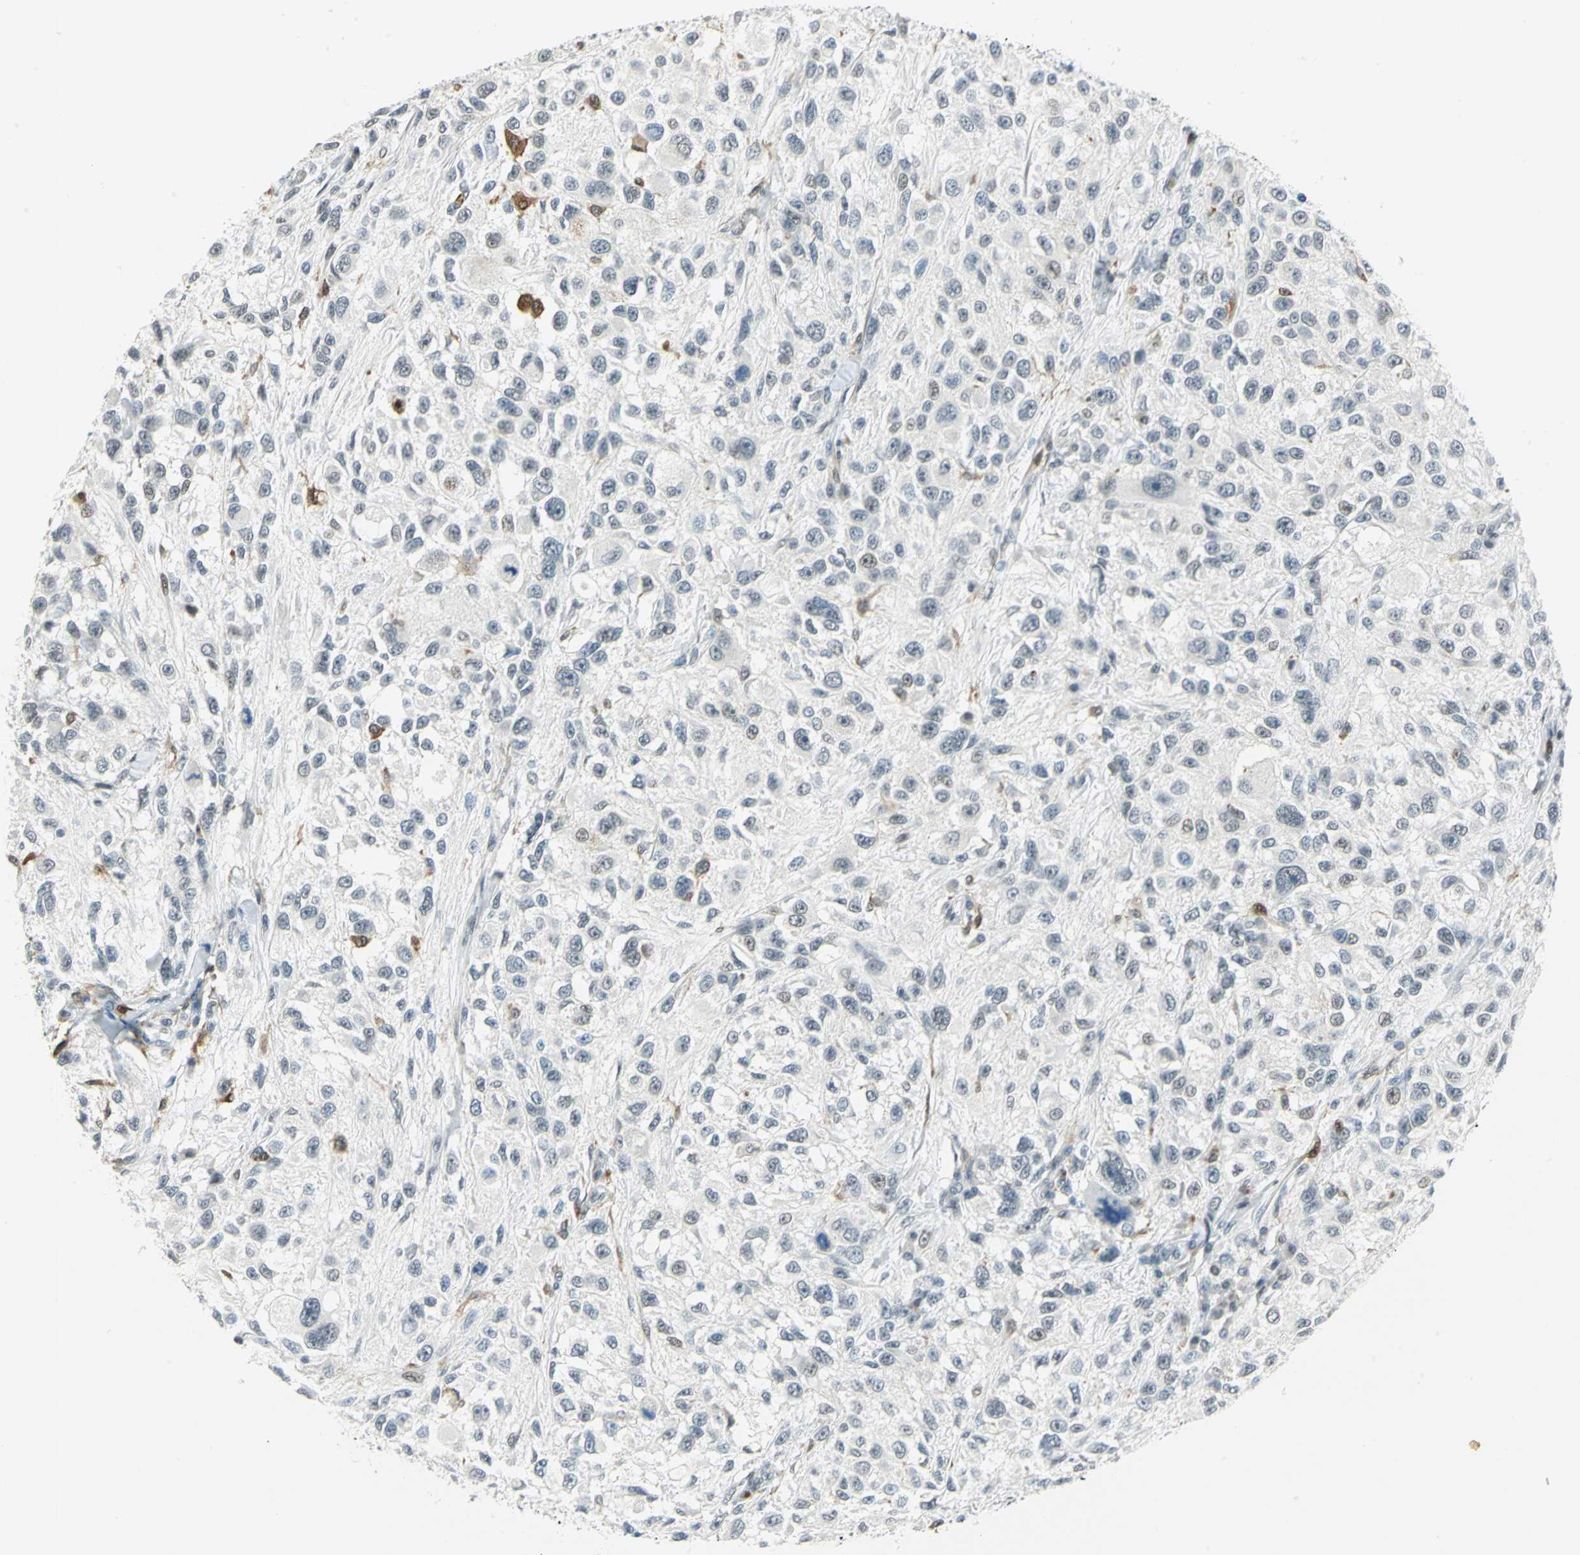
{"staining": {"intensity": "weak", "quantity": "<25%", "location": "nuclear"}, "tissue": "melanoma", "cell_type": "Tumor cells", "image_type": "cancer", "snomed": [{"axis": "morphology", "description": "Necrosis, NOS"}, {"axis": "morphology", "description": "Malignant melanoma, NOS"}, {"axis": "topography", "description": "Skin"}], "caption": "The histopathology image shows no staining of tumor cells in malignant melanoma.", "gene": "MTMR10", "patient": {"sex": "female", "age": 87}}